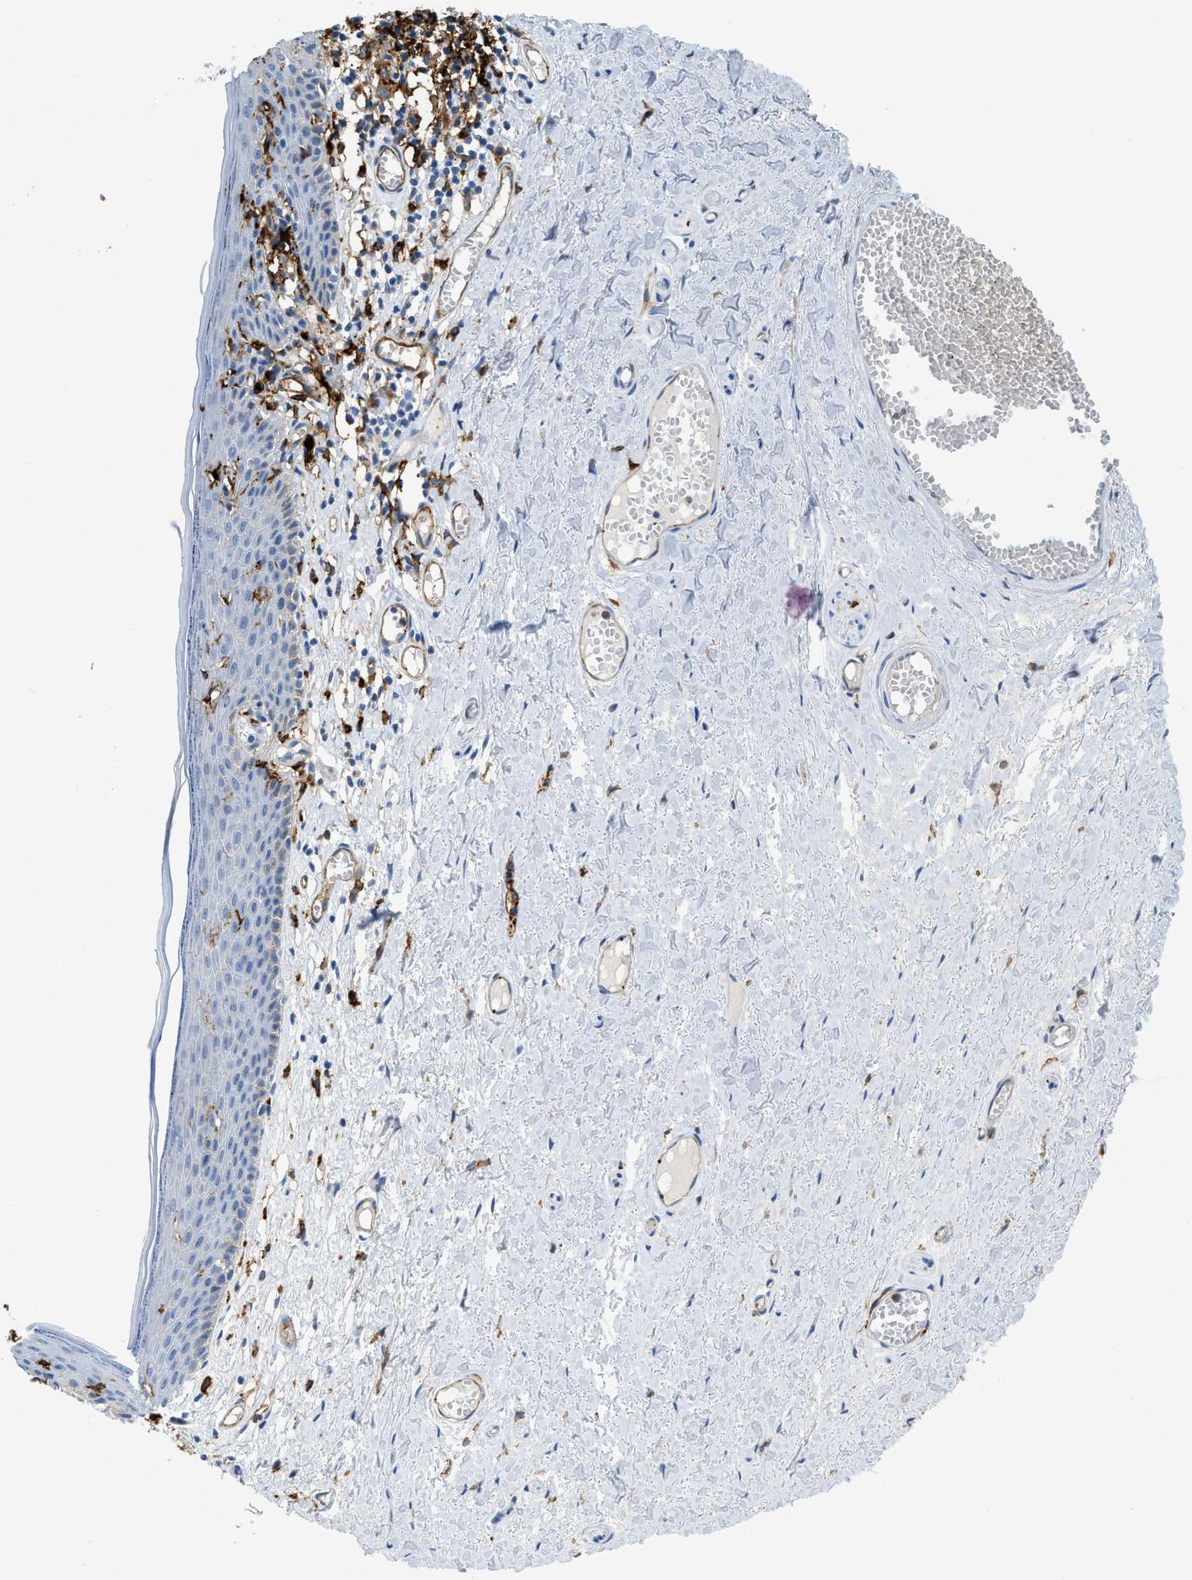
{"staining": {"intensity": "negative", "quantity": "none", "location": "none"}, "tissue": "skin", "cell_type": "Epidermal cells", "image_type": "normal", "snomed": [{"axis": "morphology", "description": "Normal tissue, NOS"}, {"axis": "topography", "description": "Adipose tissue"}, {"axis": "topography", "description": "Vascular tissue"}, {"axis": "topography", "description": "Anal"}, {"axis": "topography", "description": "Peripheral nerve tissue"}], "caption": "IHC of normal skin reveals no positivity in epidermal cells. The staining was performed using DAB to visualize the protein expression in brown, while the nuclei were stained in blue with hematoxylin (Magnification: 20x).", "gene": "CD226", "patient": {"sex": "female", "age": 54}}